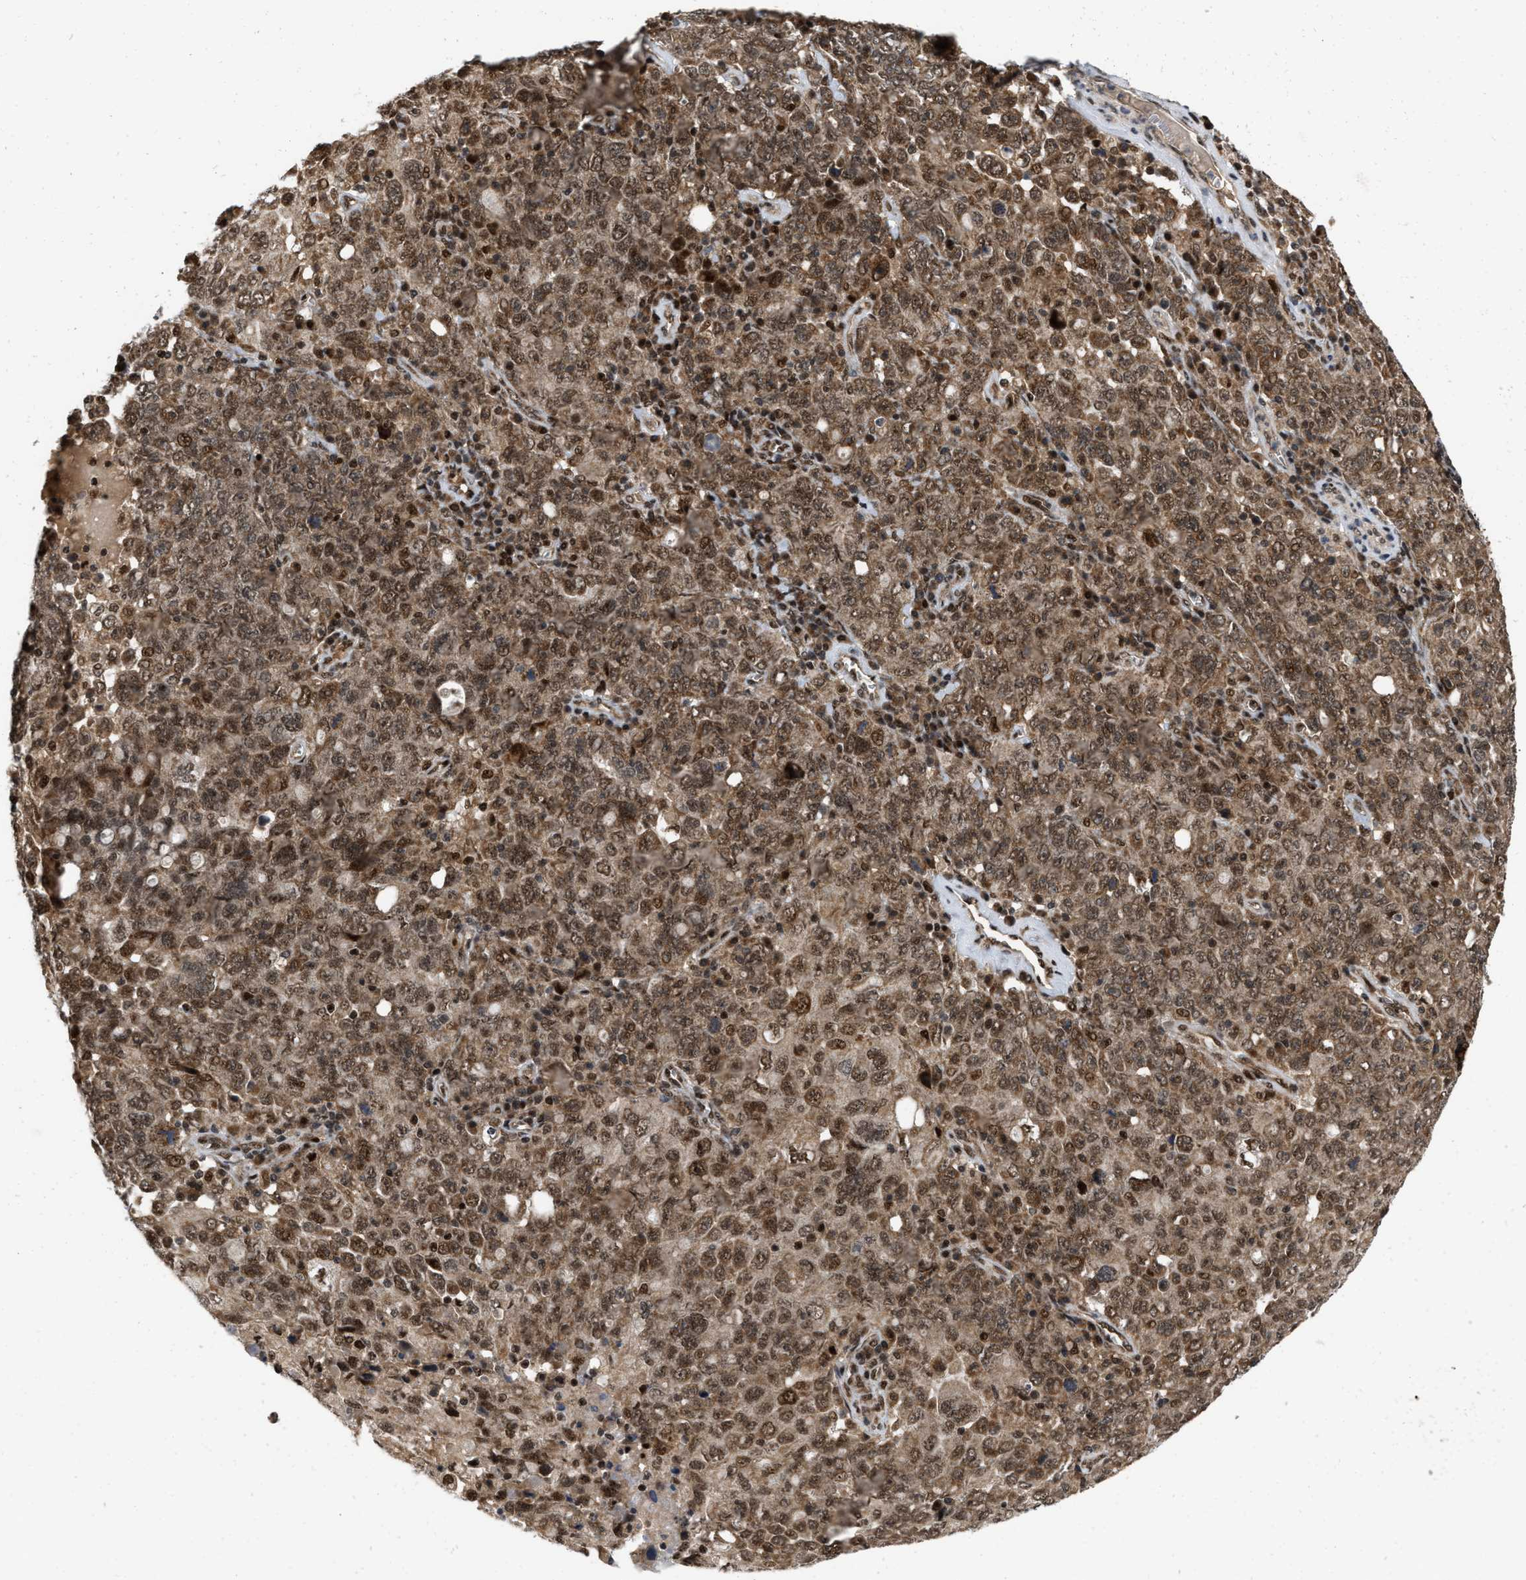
{"staining": {"intensity": "strong", "quantity": ">75%", "location": "cytoplasmic/membranous,nuclear"}, "tissue": "ovarian cancer", "cell_type": "Tumor cells", "image_type": "cancer", "snomed": [{"axis": "morphology", "description": "Carcinoma, endometroid"}, {"axis": "topography", "description": "Ovary"}], "caption": "A high-resolution photomicrograph shows IHC staining of ovarian cancer, which shows strong cytoplasmic/membranous and nuclear expression in about >75% of tumor cells. (brown staining indicates protein expression, while blue staining denotes nuclei).", "gene": "ANKRD11", "patient": {"sex": "female", "age": 62}}